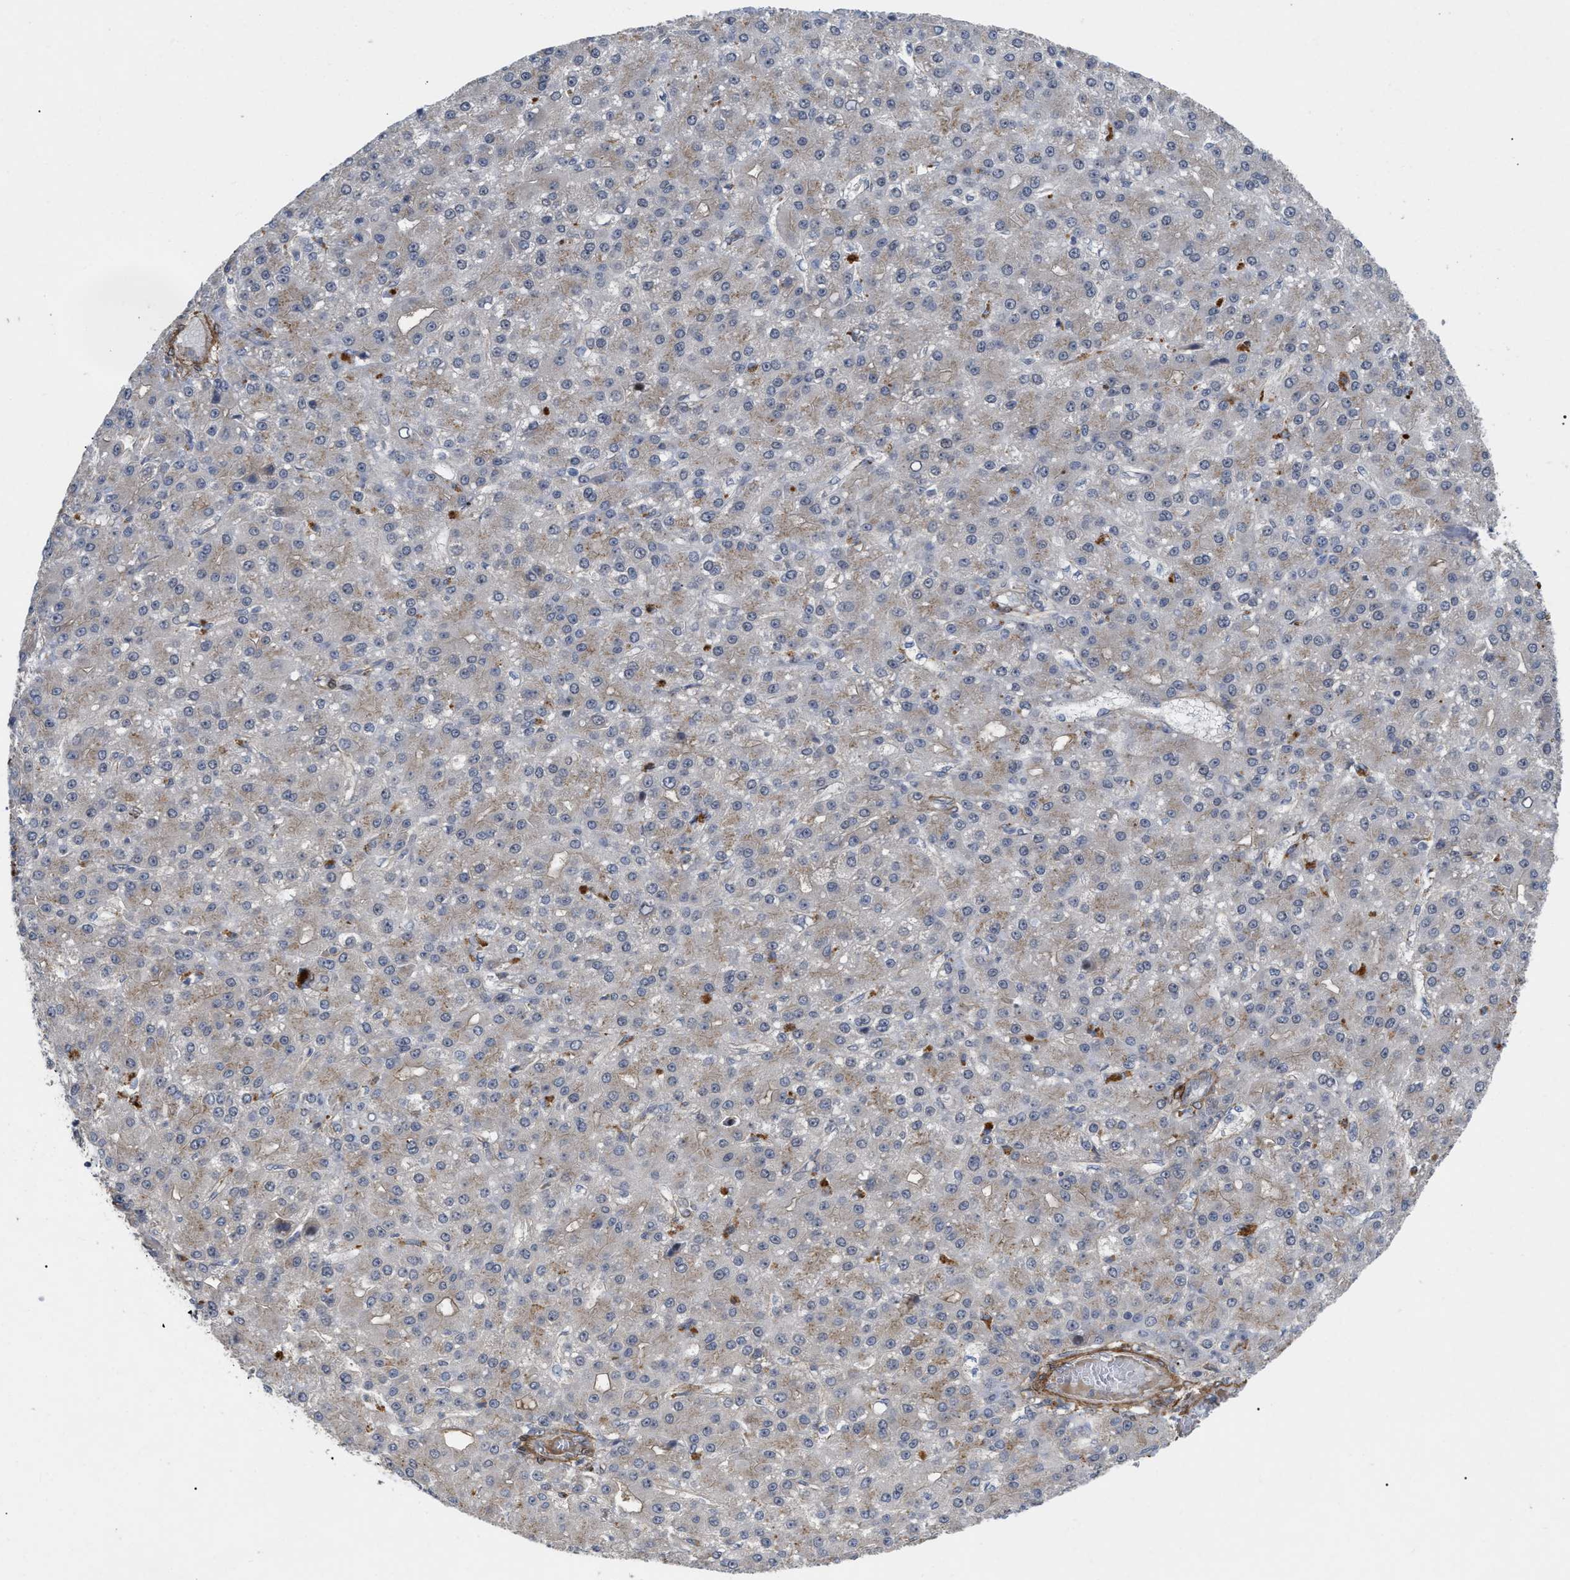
{"staining": {"intensity": "weak", "quantity": "25%-75%", "location": "cytoplasmic/membranous"}, "tissue": "liver cancer", "cell_type": "Tumor cells", "image_type": "cancer", "snomed": [{"axis": "morphology", "description": "Carcinoma, Hepatocellular, NOS"}, {"axis": "topography", "description": "Liver"}], "caption": "Human liver cancer stained with a brown dye demonstrates weak cytoplasmic/membranous positive expression in about 25%-75% of tumor cells.", "gene": "ST6GALNAC6", "patient": {"sex": "male", "age": 67}}